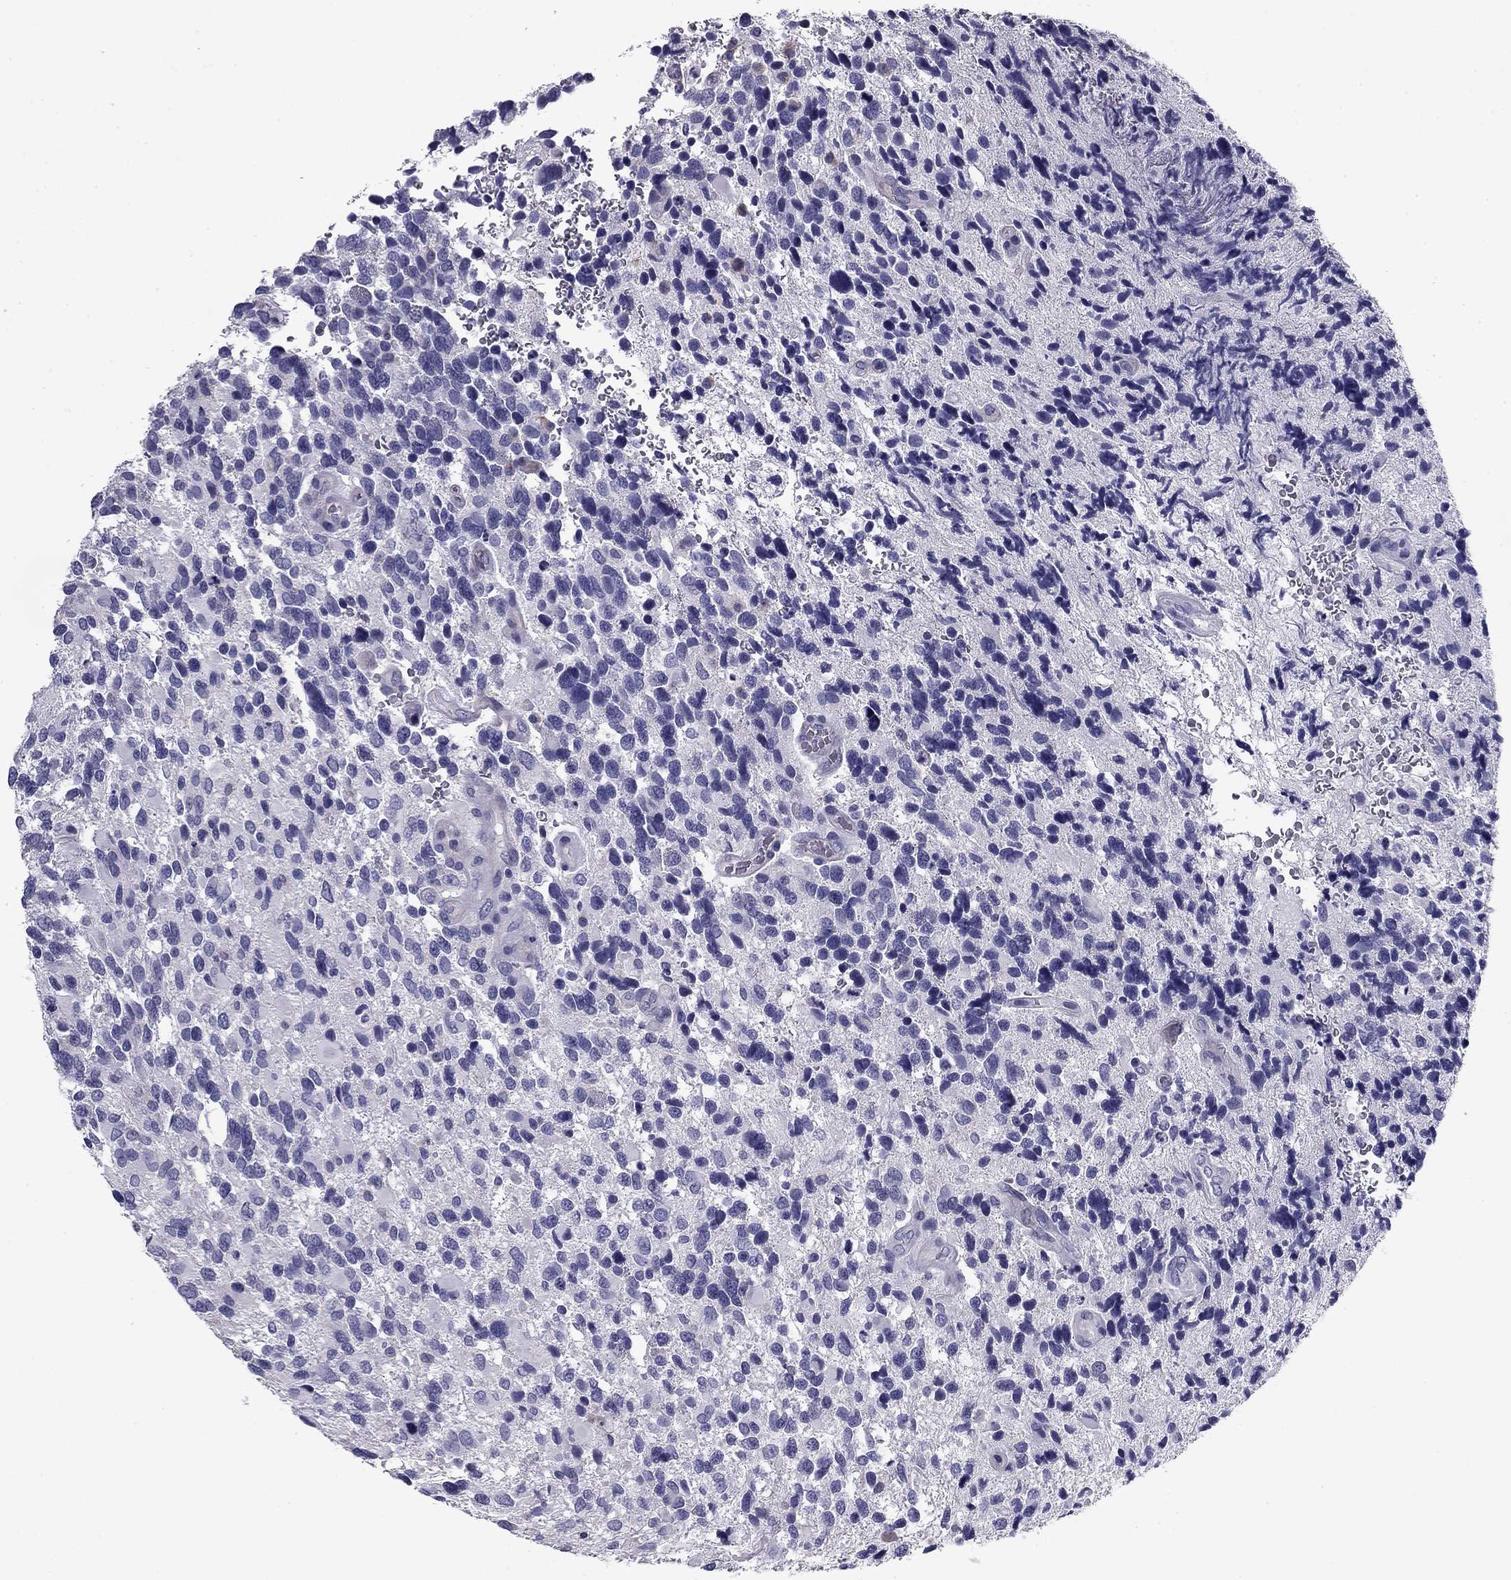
{"staining": {"intensity": "negative", "quantity": "none", "location": "none"}, "tissue": "glioma", "cell_type": "Tumor cells", "image_type": "cancer", "snomed": [{"axis": "morphology", "description": "Glioma, malignant, Low grade"}, {"axis": "topography", "description": "Brain"}], "caption": "IHC micrograph of neoplastic tissue: glioma stained with DAB displays no significant protein staining in tumor cells. (DAB (3,3'-diaminobenzidine) IHC with hematoxylin counter stain).", "gene": "FLNC", "patient": {"sex": "female", "age": 32}}